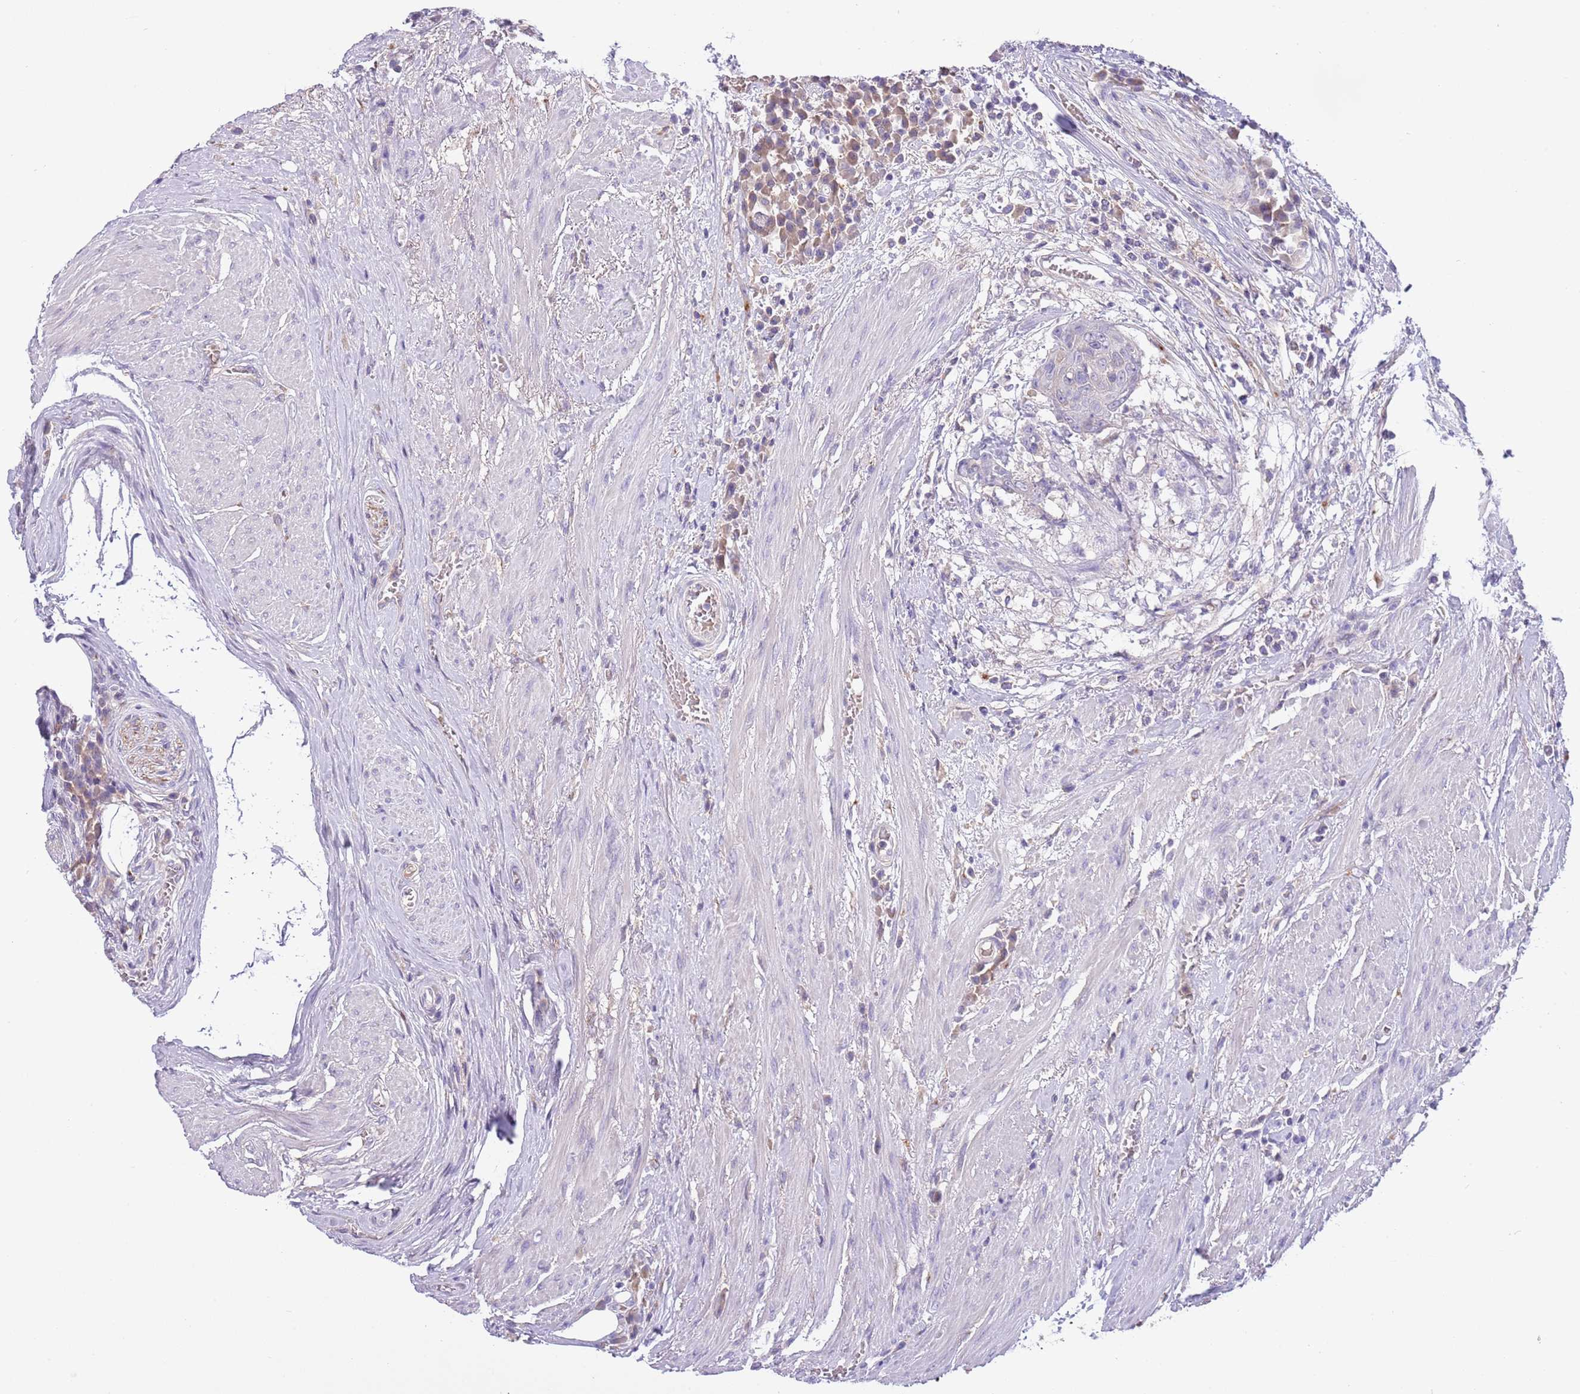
{"staining": {"intensity": "negative", "quantity": "none", "location": "none"}, "tissue": "urothelial cancer", "cell_type": "Tumor cells", "image_type": "cancer", "snomed": [{"axis": "morphology", "description": "Urothelial carcinoma, High grade"}, {"axis": "topography", "description": "Urinary bladder"}], "caption": "Immunohistochemistry image of neoplastic tissue: human urothelial carcinoma (high-grade) stained with DAB (3,3'-diaminobenzidine) shows no significant protein positivity in tumor cells. (Immunohistochemistry (ihc), brightfield microscopy, high magnification).", "gene": "CFAP73", "patient": {"sex": "female", "age": 63}}